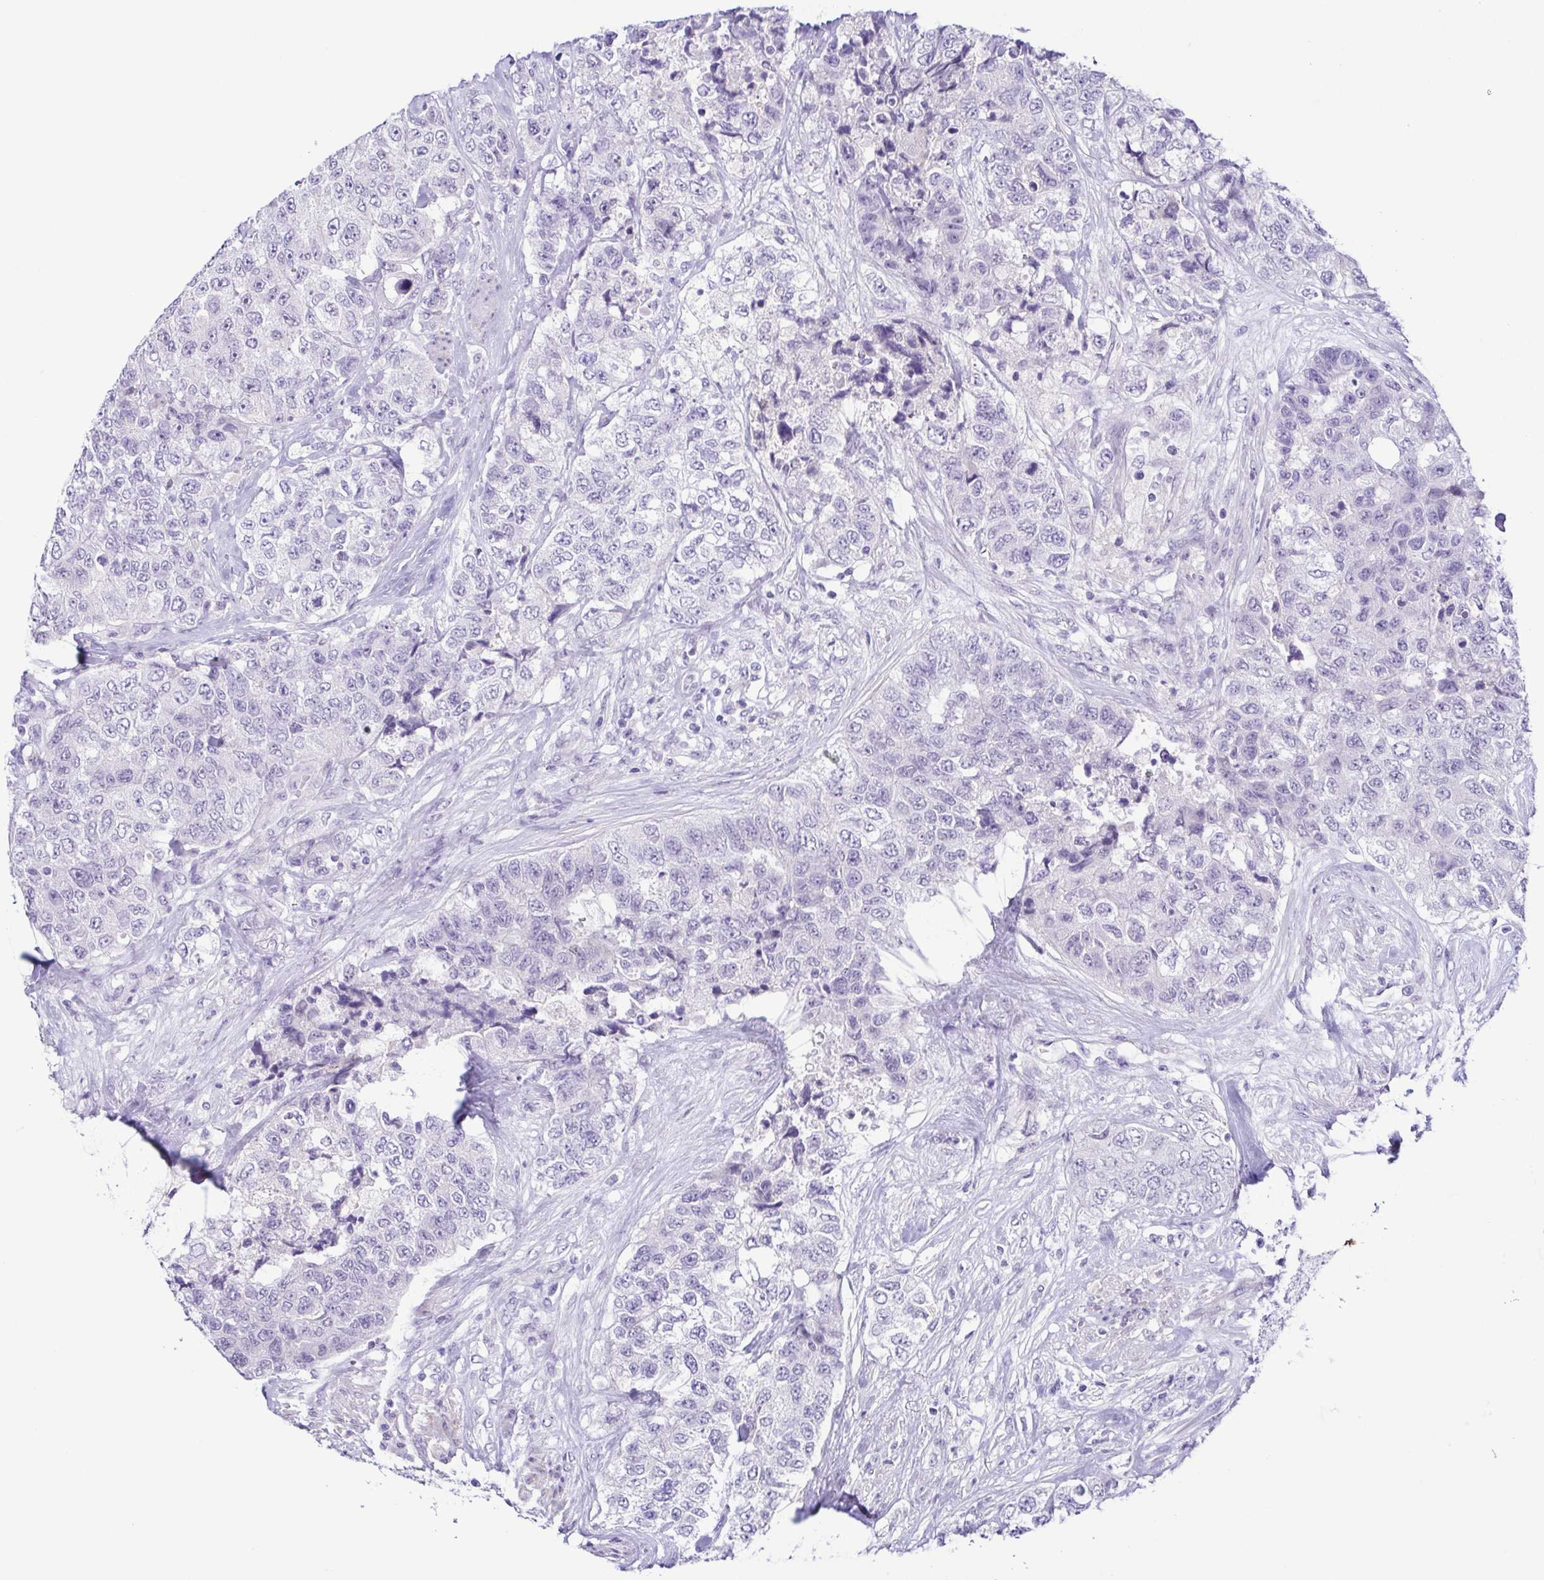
{"staining": {"intensity": "negative", "quantity": "none", "location": "none"}, "tissue": "urothelial cancer", "cell_type": "Tumor cells", "image_type": "cancer", "snomed": [{"axis": "morphology", "description": "Urothelial carcinoma, High grade"}, {"axis": "topography", "description": "Urinary bladder"}], "caption": "Tumor cells show no significant staining in urothelial cancer.", "gene": "TERT", "patient": {"sex": "female", "age": 78}}